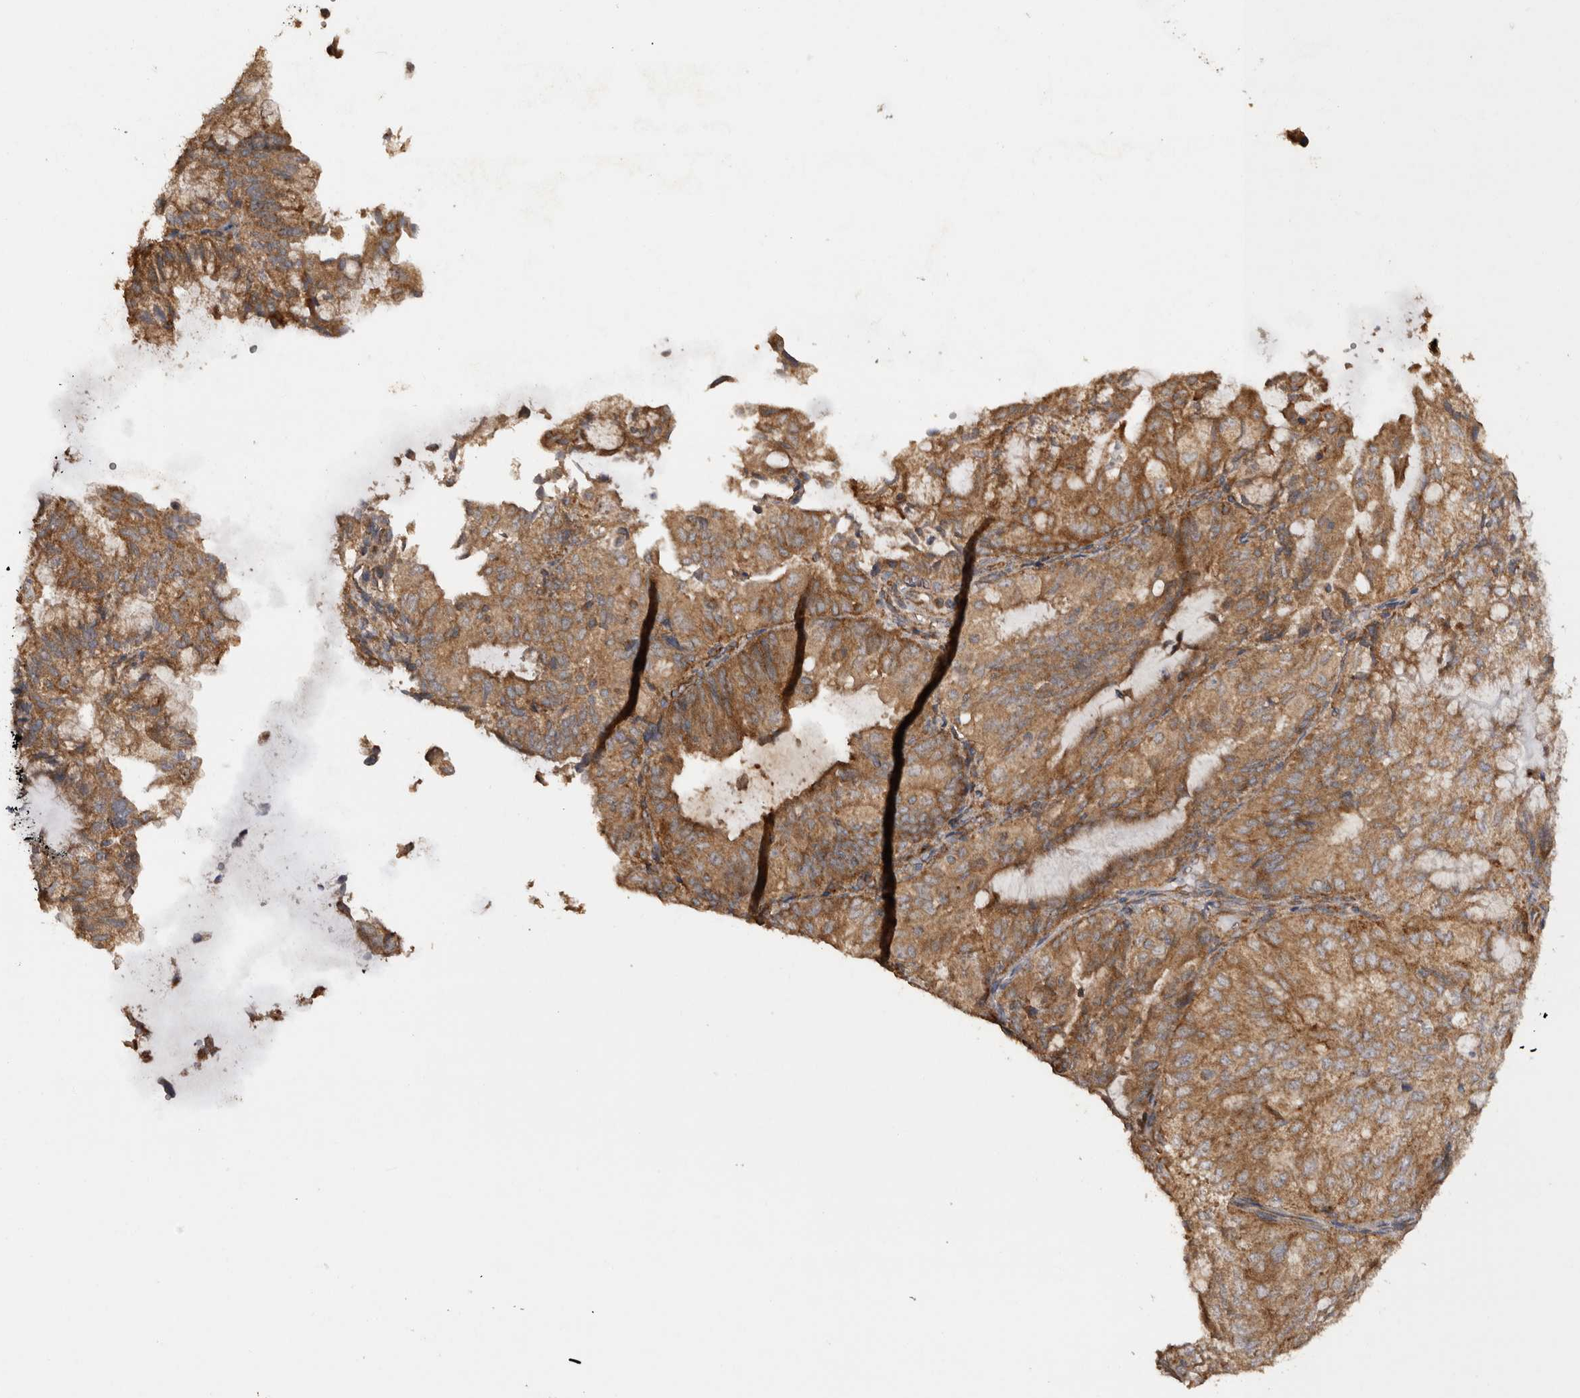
{"staining": {"intensity": "strong", "quantity": ">75%", "location": "cytoplasmic/membranous"}, "tissue": "endometrial cancer", "cell_type": "Tumor cells", "image_type": "cancer", "snomed": [{"axis": "morphology", "description": "Adenocarcinoma, NOS"}, {"axis": "topography", "description": "Endometrium"}], "caption": "There is high levels of strong cytoplasmic/membranous positivity in tumor cells of endometrial adenocarcinoma, as demonstrated by immunohistochemical staining (brown color).", "gene": "PODXL2", "patient": {"sex": "female", "age": 81}}